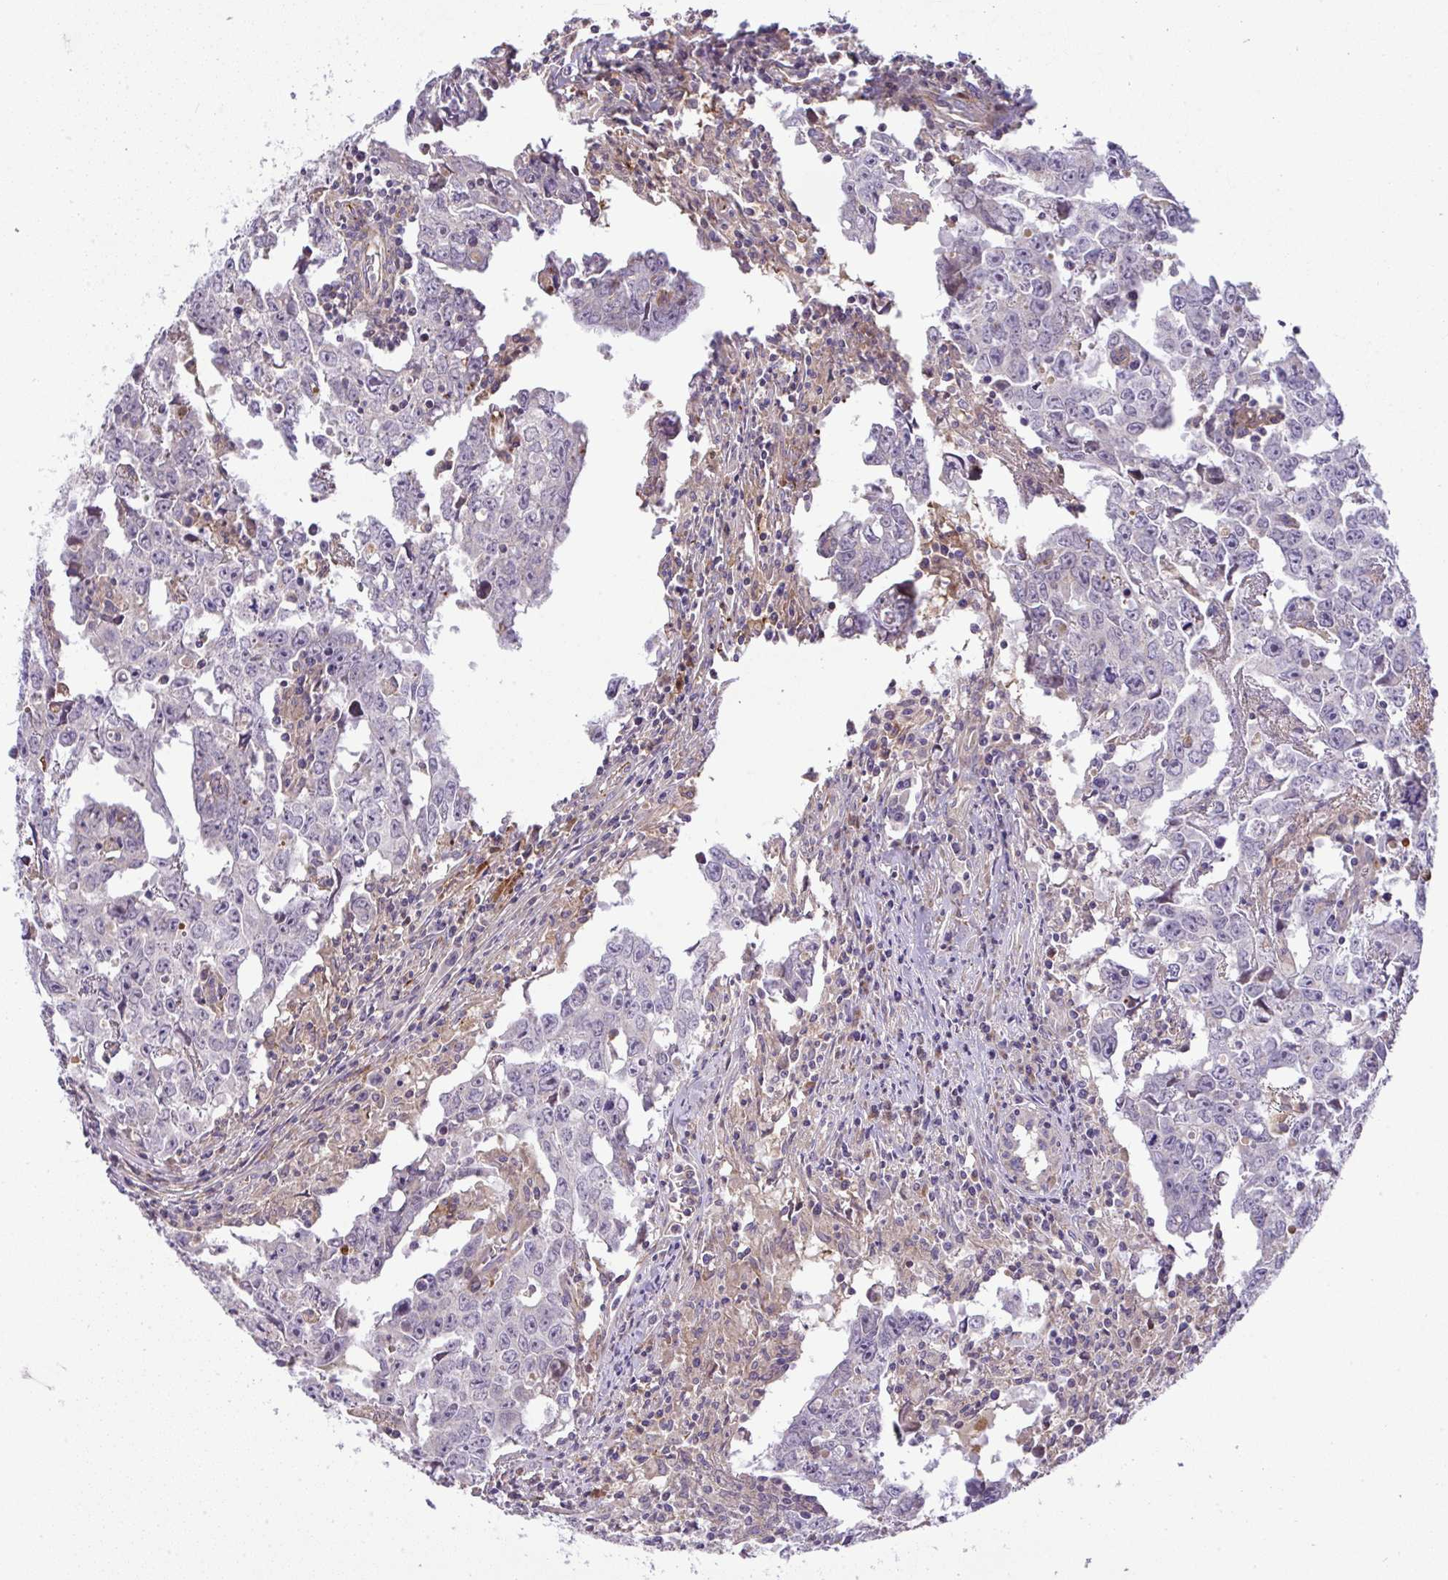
{"staining": {"intensity": "negative", "quantity": "none", "location": "none"}, "tissue": "testis cancer", "cell_type": "Tumor cells", "image_type": "cancer", "snomed": [{"axis": "morphology", "description": "Carcinoma, Embryonal, NOS"}, {"axis": "topography", "description": "Testis"}], "caption": "Immunohistochemical staining of testis embryonal carcinoma reveals no significant positivity in tumor cells.", "gene": "GRID2", "patient": {"sex": "male", "age": 22}}